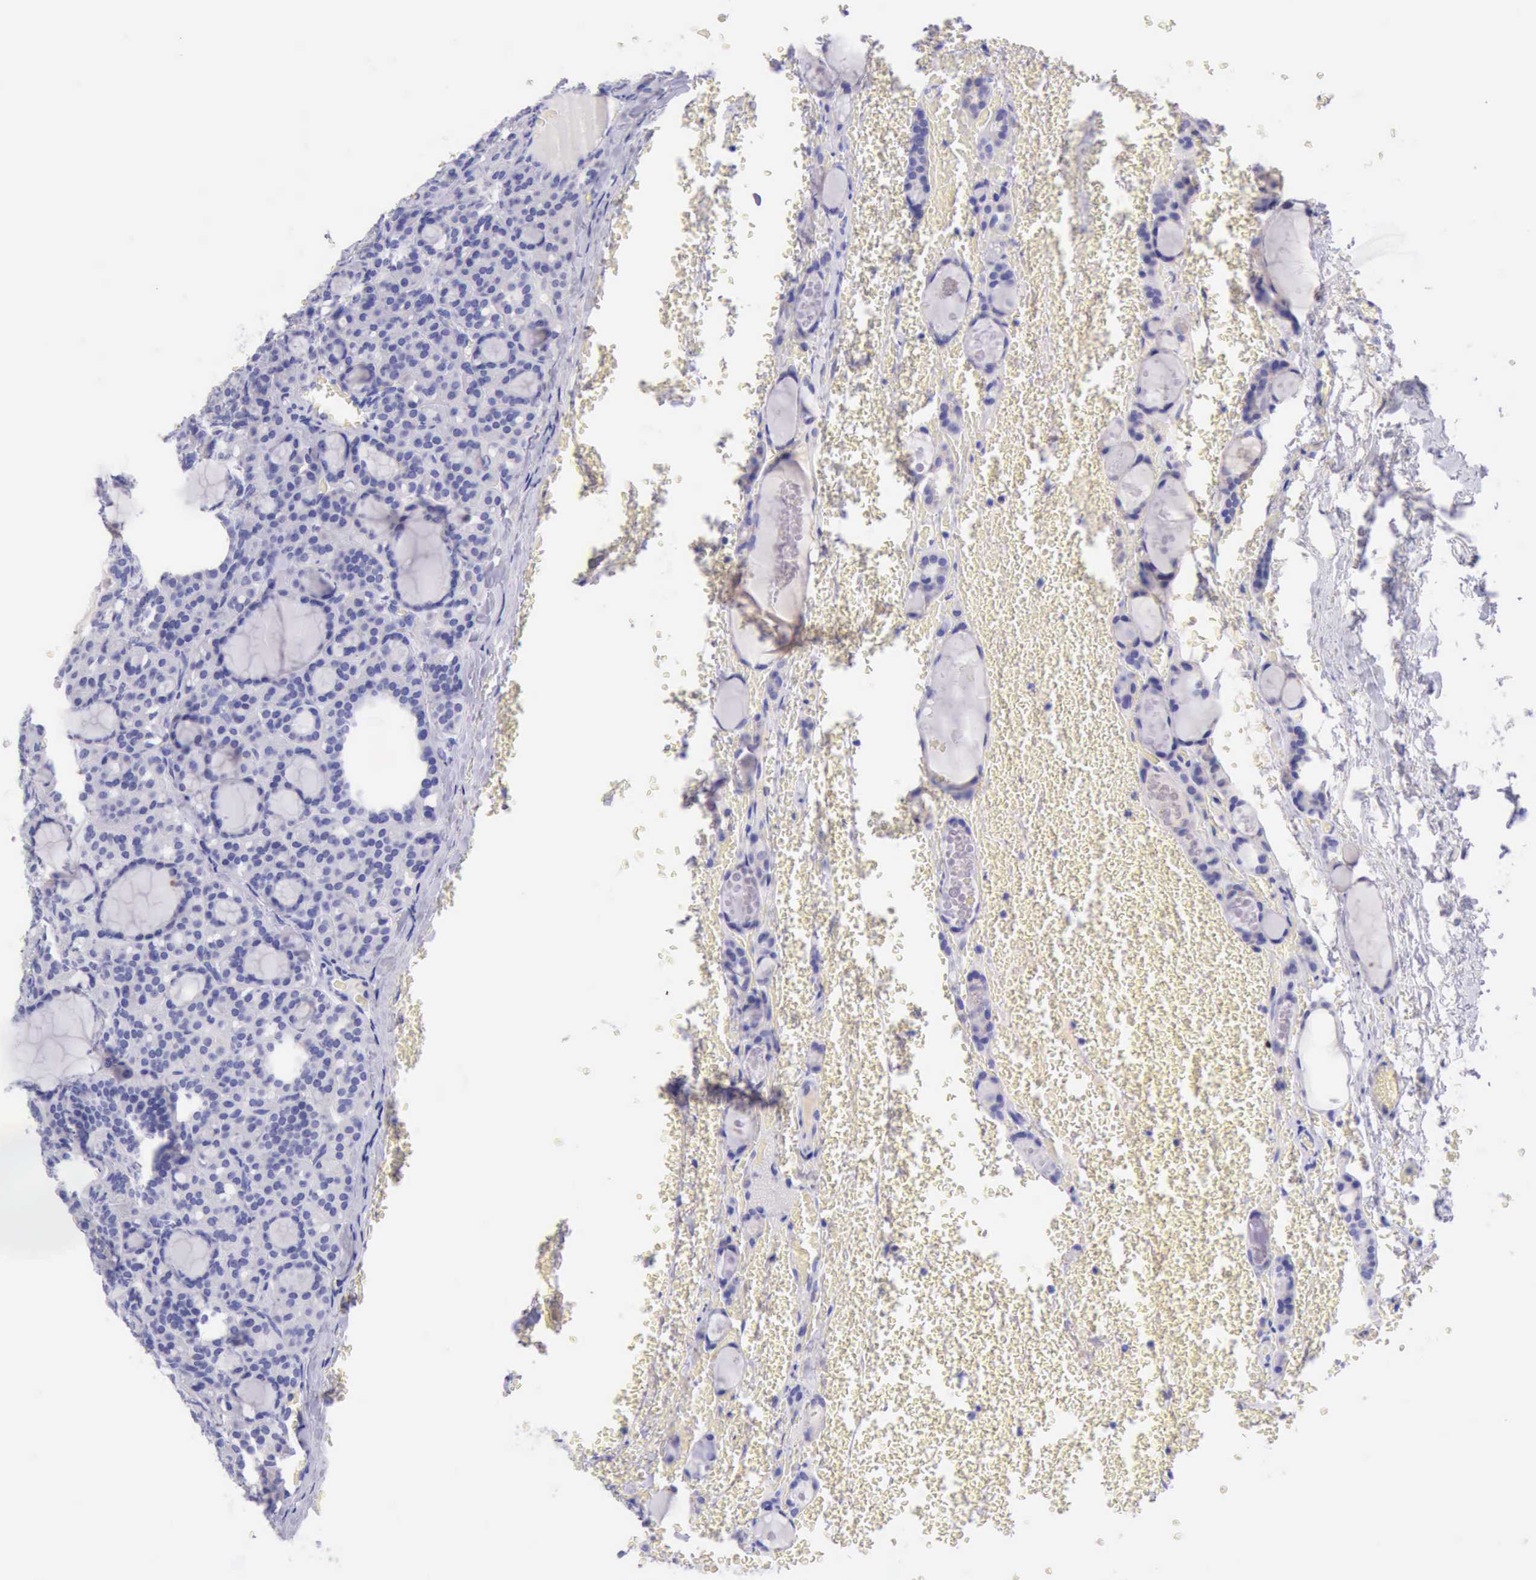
{"staining": {"intensity": "negative", "quantity": "none", "location": "none"}, "tissue": "thyroid cancer", "cell_type": "Tumor cells", "image_type": "cancer", "snomed": [{"axis": "morphology", "description": "Follicular adenoma carcinoma, NOS"}, {"axis": "topography", "description": "Thyroid gland"}], "caption": "The micrograph reveals no staining of tumor cells in thyroid cancer.", "gene": "KRT8", "patient": {"sex": "female", "age": 71}}